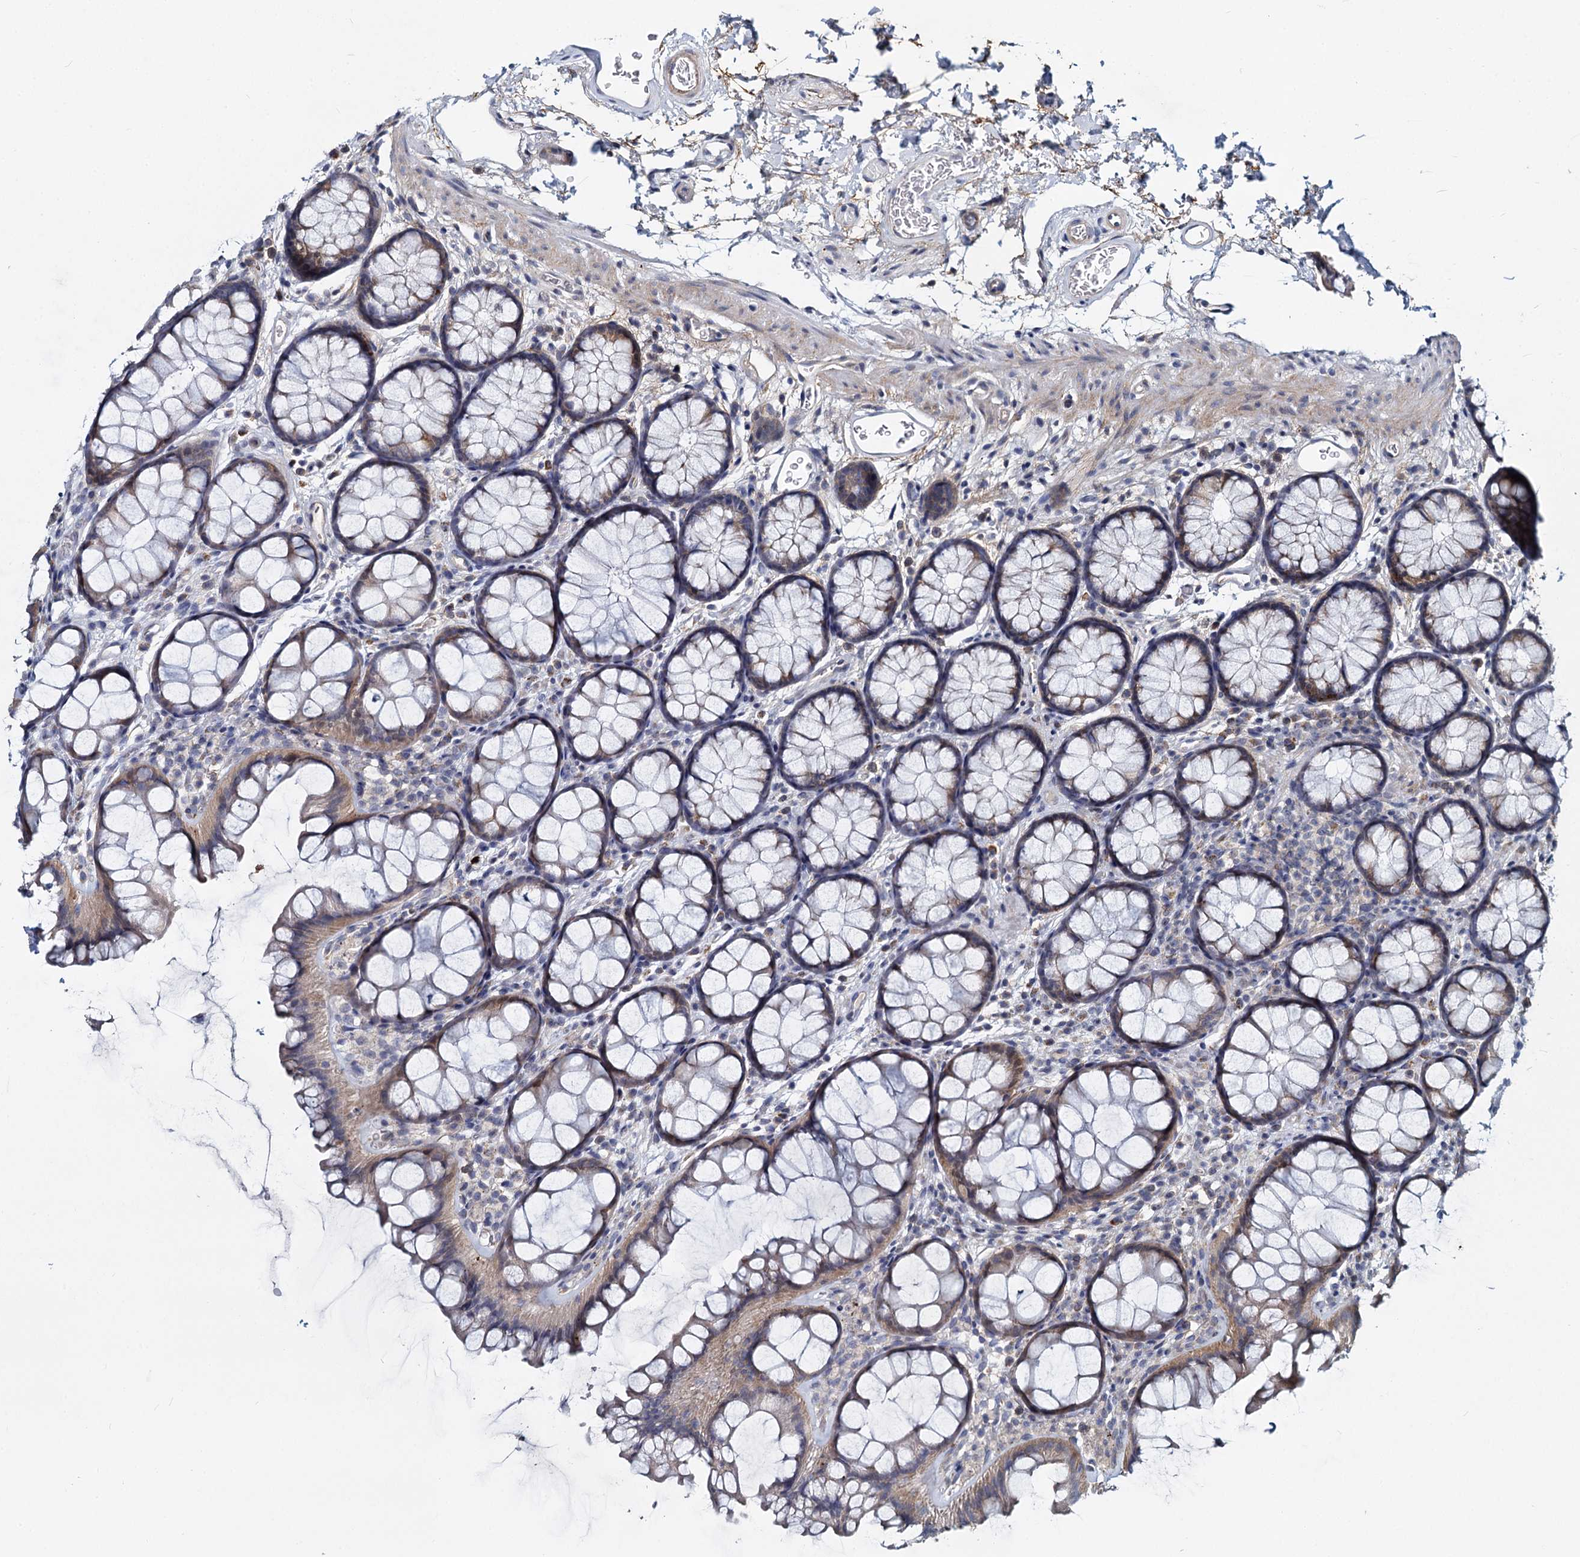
{"staining": {"intensity": "weak", "quantity": ">75%", "location": "cytoplasmic/membranous"}, "tissue": "colon", "cell_type": "Endothelial cells", "image_type": "normal", "snomed": [{"axis": "morphology", "description": "Normal tissue, NOS"}, {"axis": "topography", "description": "Colon"}], "caption": "Protein analysis of unremarkable colon exhibits weak cytoplasmic/membranous staining in approximately >75% of endothelial cells. Nuclei are stained in blue.", "gene": "DCUN1D2", "patient": {"sex": "female", "age": 82}}